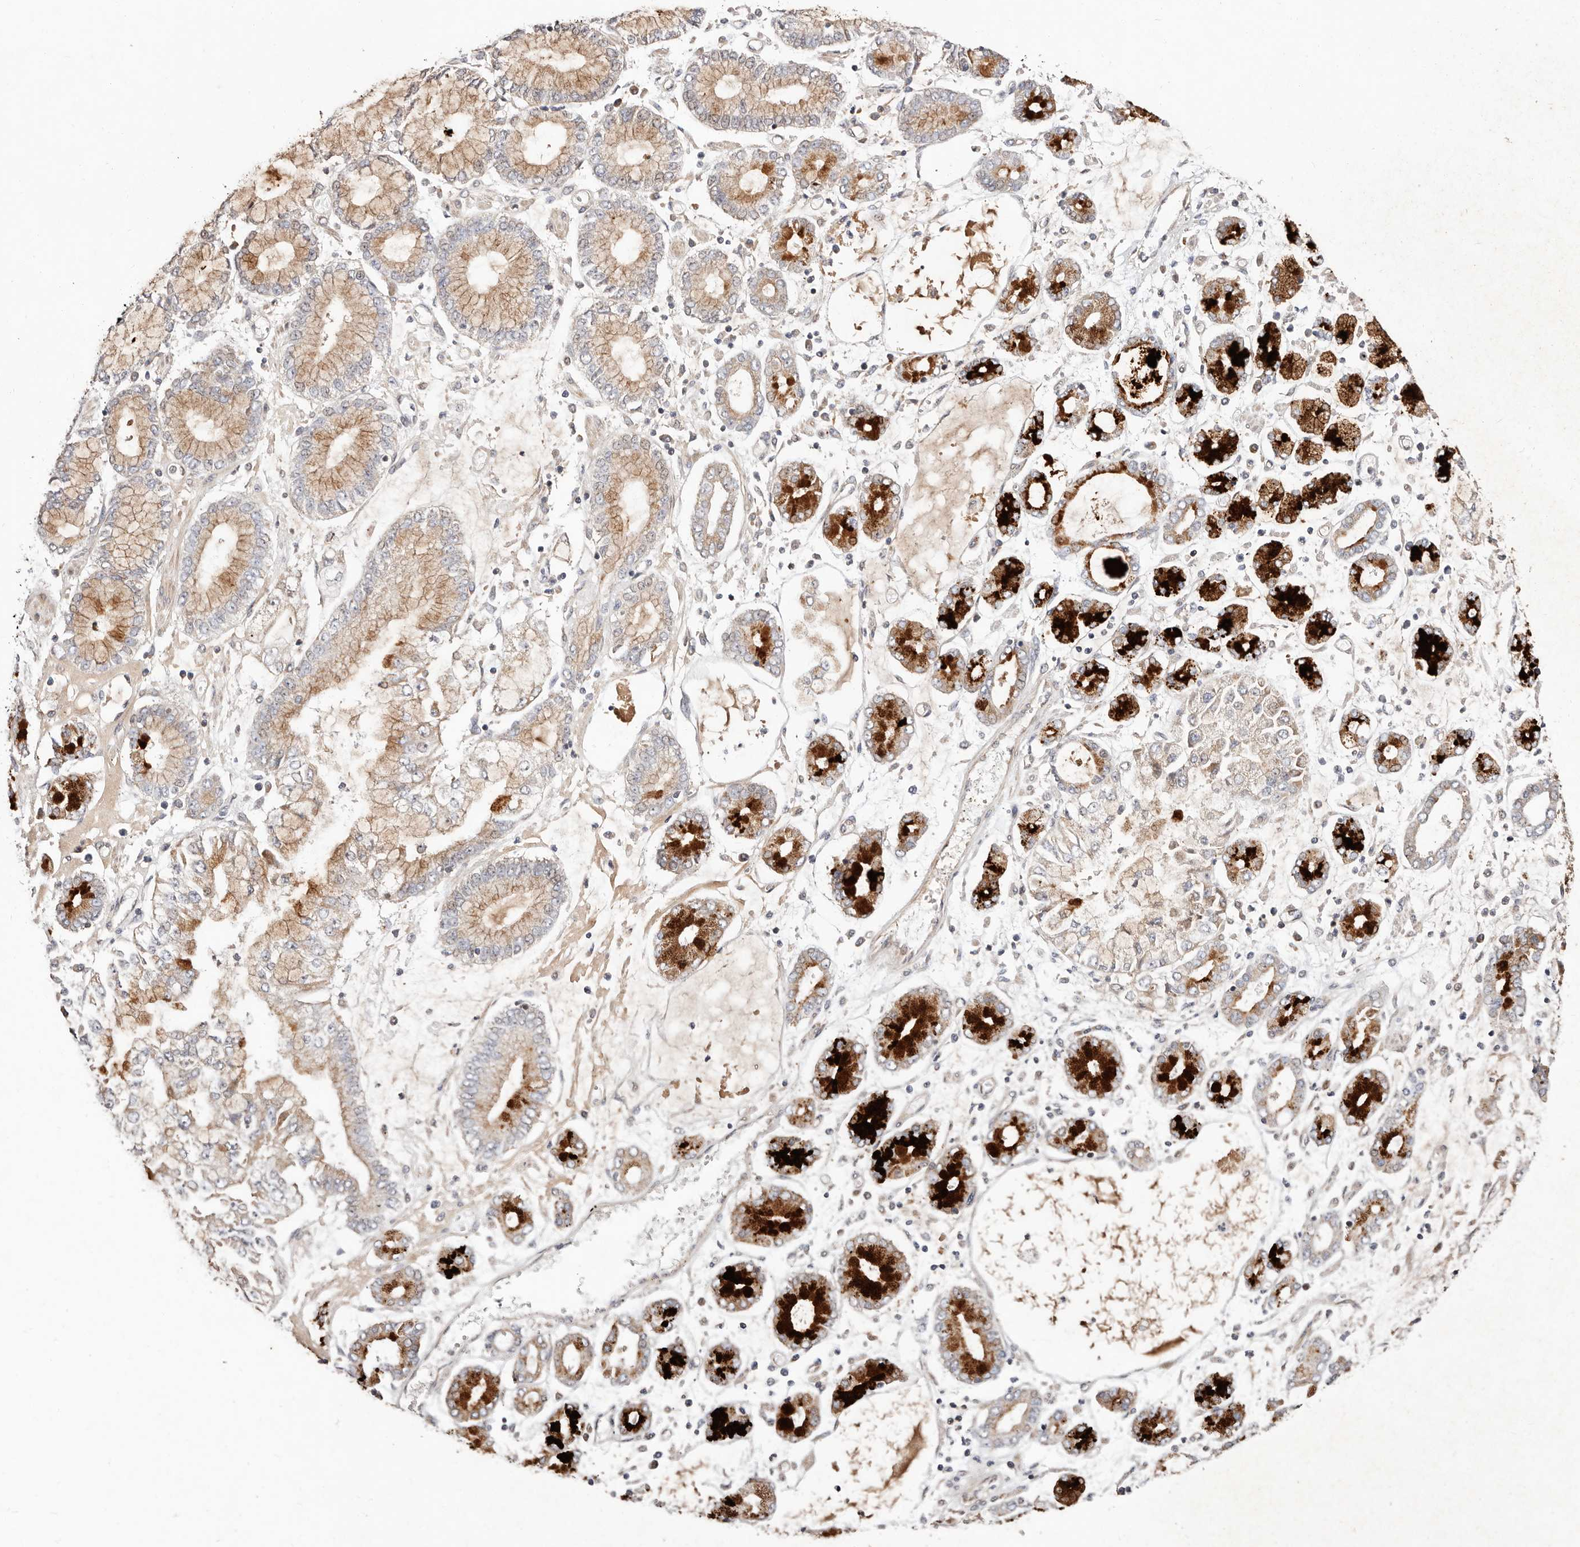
{"staining": {"intensity": "moderate", "quantity": ">75%", "location": "cytoplasmic/membranous"}, "tissue": "stomach cancer", "cell_type": "Tumor cells", "image_type": "cancer", "snomed": [{"axis": "morphology", "description": "Adenocarcinoma, NOS"}, {"axis": "topography", "description": "Stomach"}], "caption": "A brown stain highlights moderate cytoplasmic/membranous expression of a protein in stomach adenocarcinoma tumor cells.", "gene": "USP33", "patient": {"sex": "male", "age": 76}}